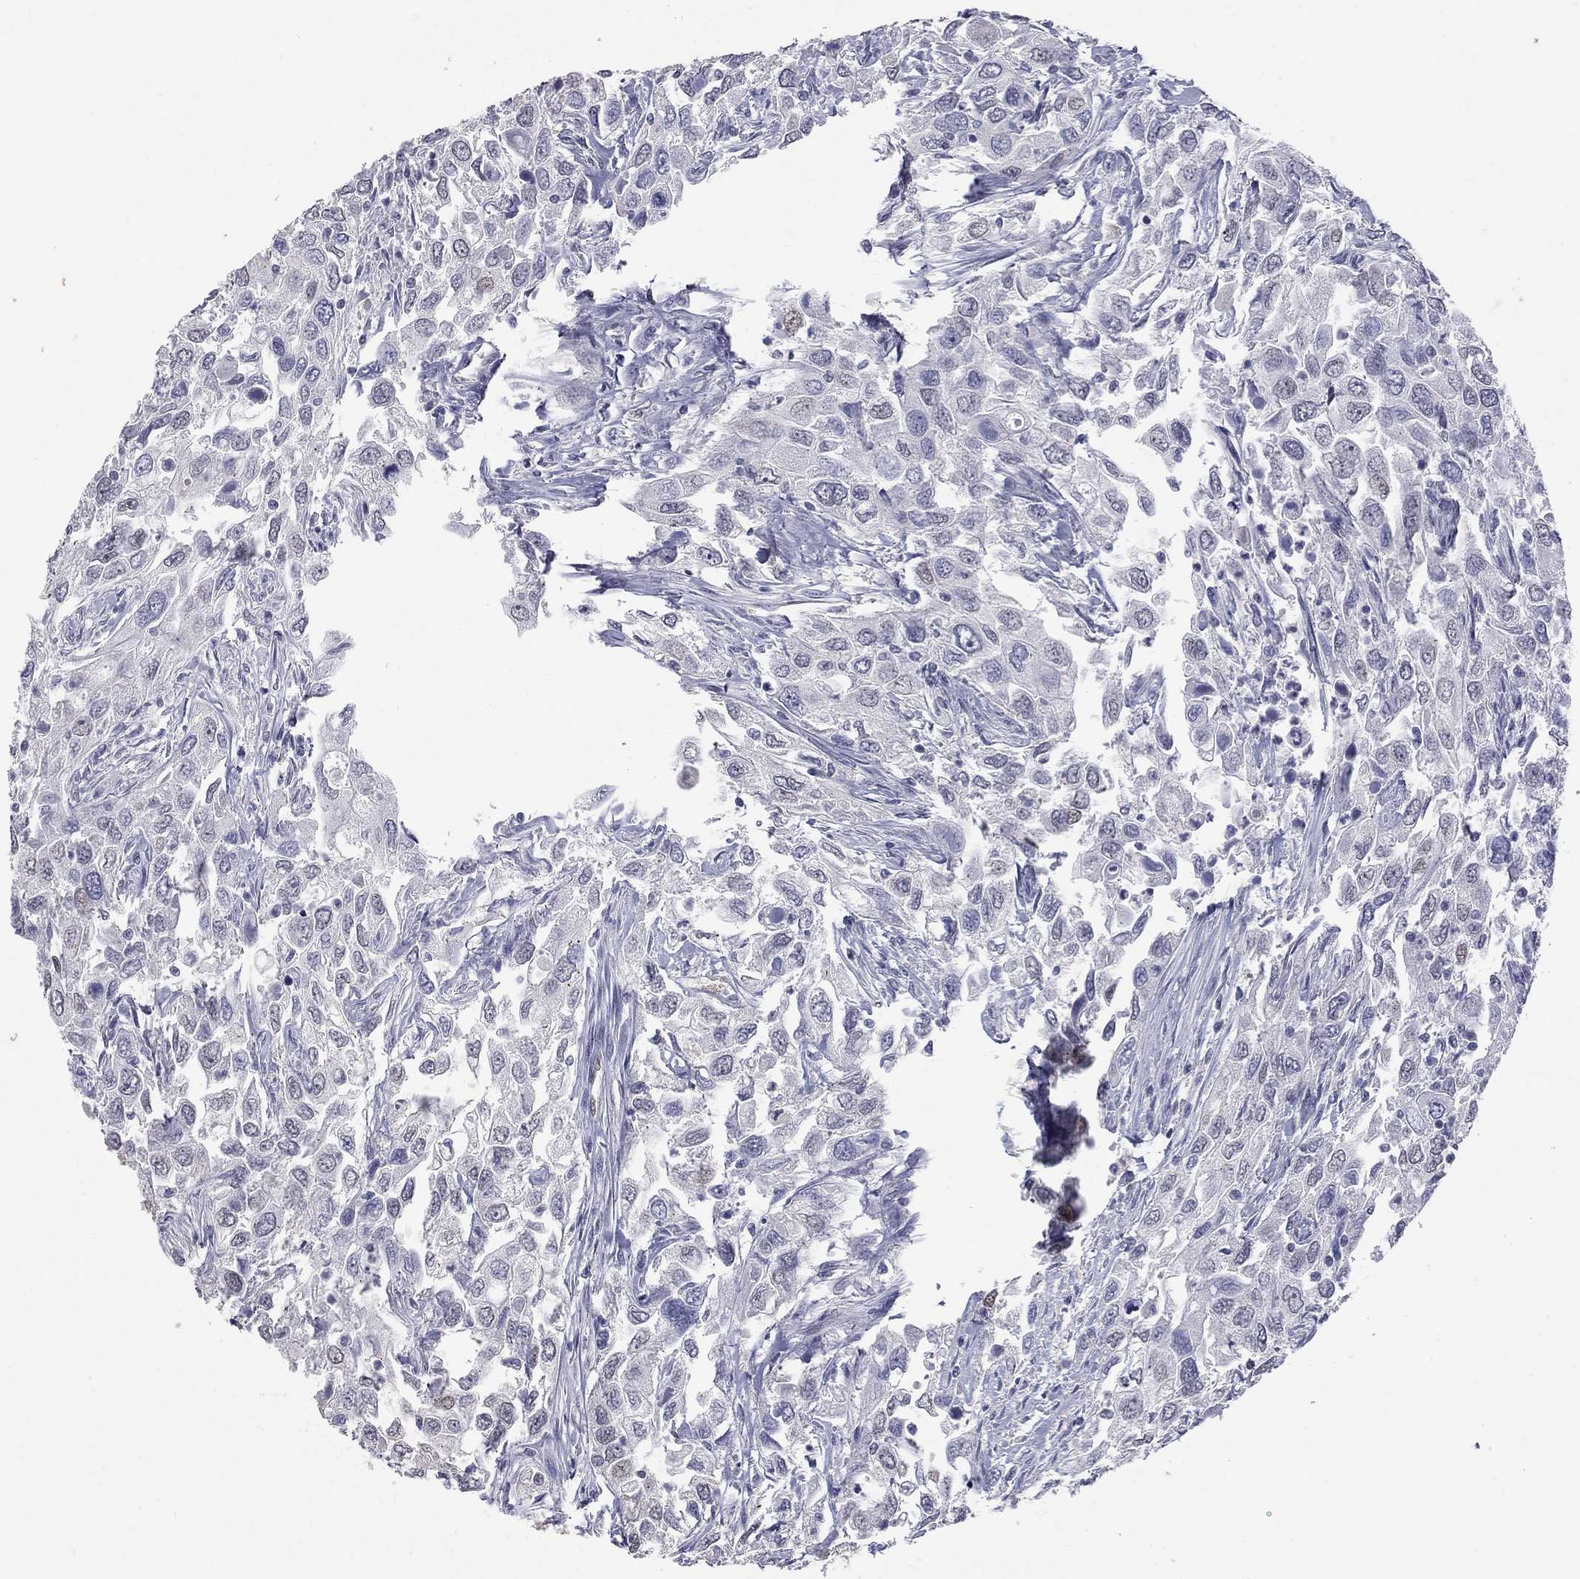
{"staining": {"intensity": "negative", "quantity": "none", "location": "none"}, "tissue": "urothelial cancer", "cell_type": "Tumor cells", "image_type": "cancer", "snomed": [{"axis": "morphology", "description": "Urothelial carcinoma, High grade"}, {"axis": "topography", "description": "Urinary bladder"}], "caption": "IHC of high-grade urothelial carcinoma shows no staining in tumor cells.", "gene": "ZNF154", "patient": {"sex": "male", "age": 76}}